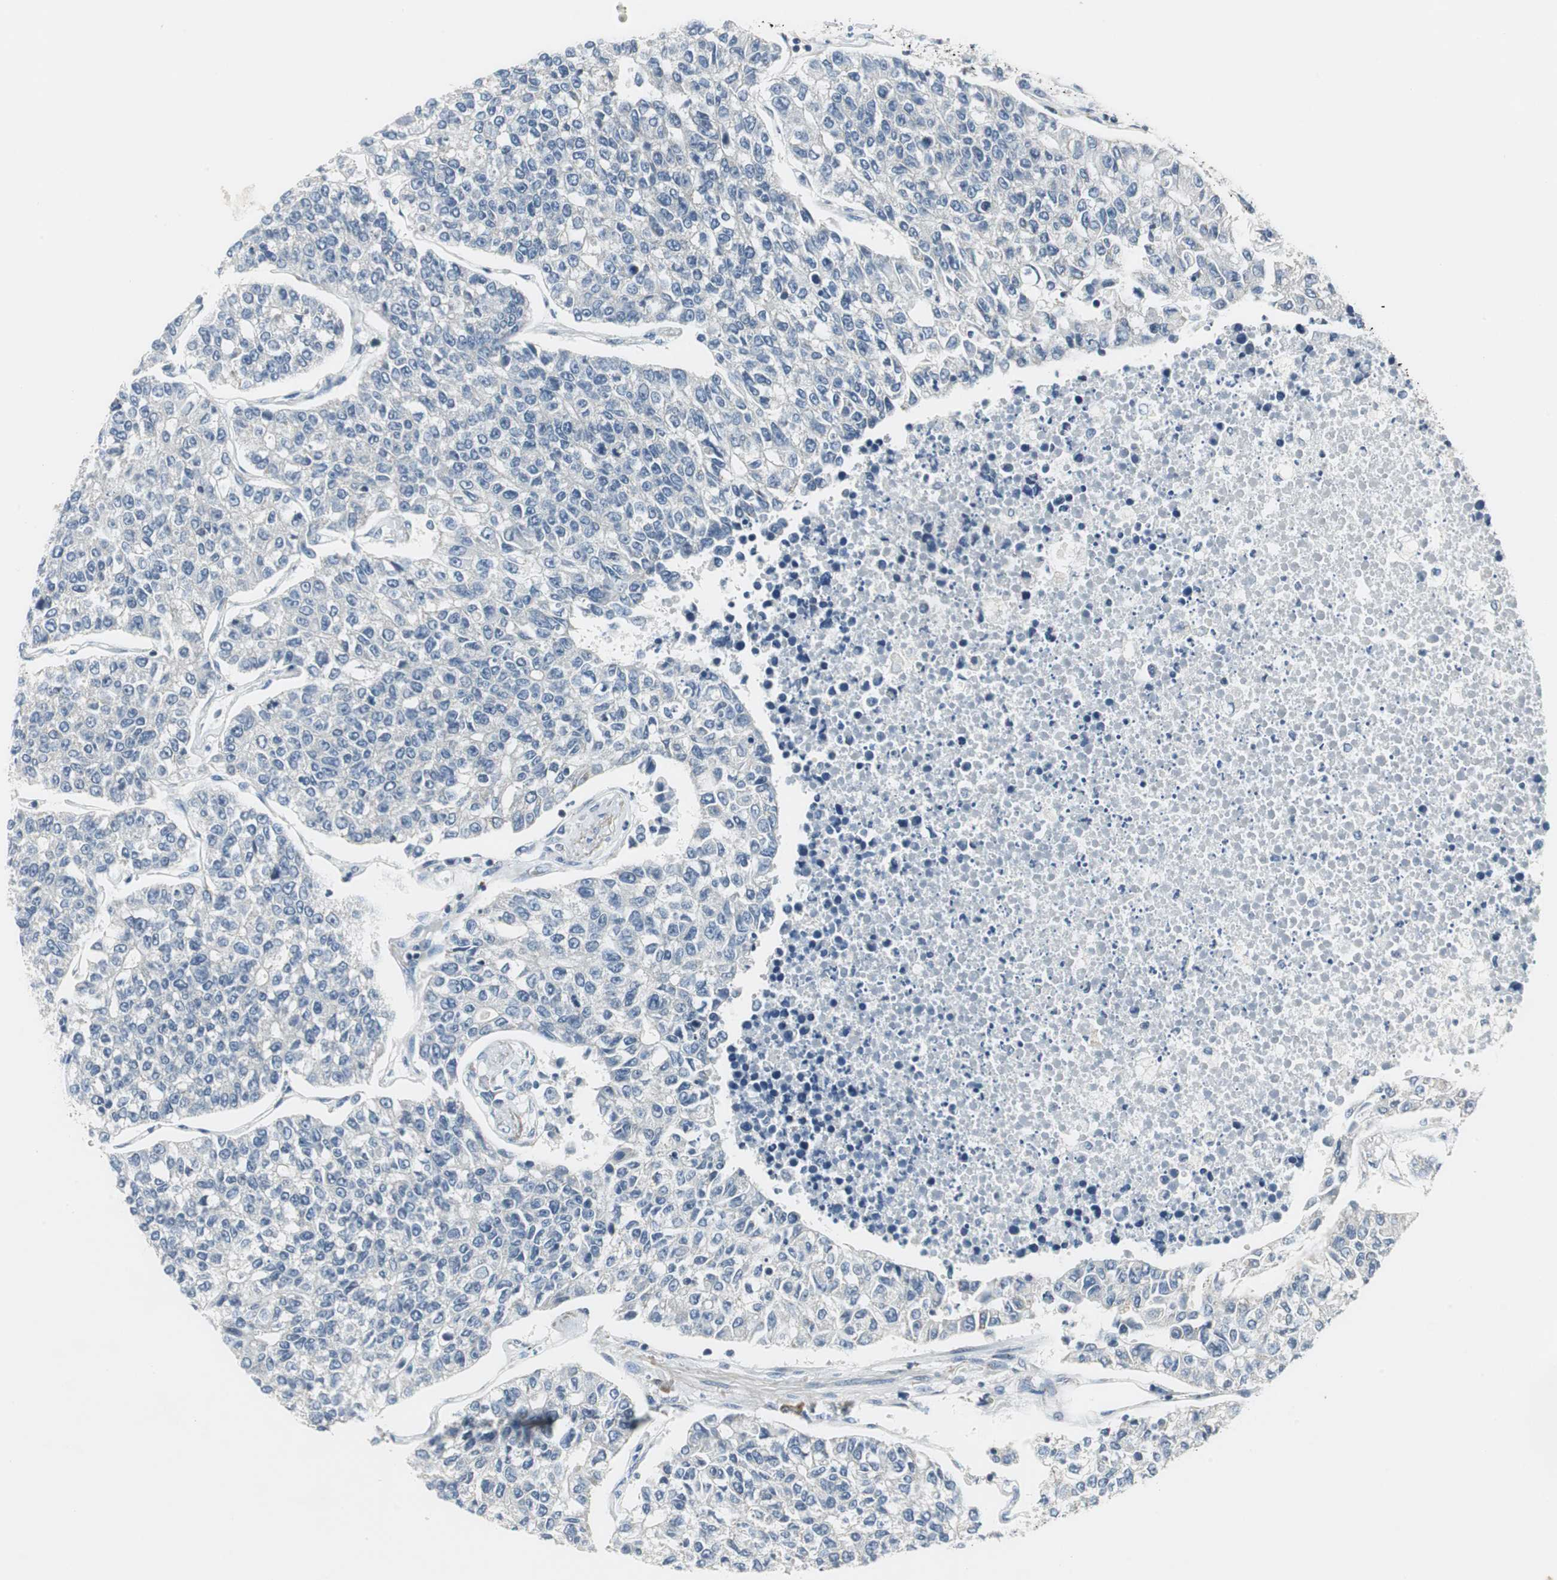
{"staining": {"intensity": "negative", "quantity": "none", "location": "none"}, "tissue": "lung cancer", "cell_type": "Tumor cells", "image_type": "cancer", "snomed": [{"axis": "morphology", "description": "Adenocarcinoma, NOS"}, {"axis": "topography", "description": "Lung"}], "caption": "This is an immunohistochemistry histopathology image of lung cancer (adenocarcinoma). There is no positivity in tumor cells.", "gene": "GLCCI1", "patient": {"sex": "male", "age": 49}}